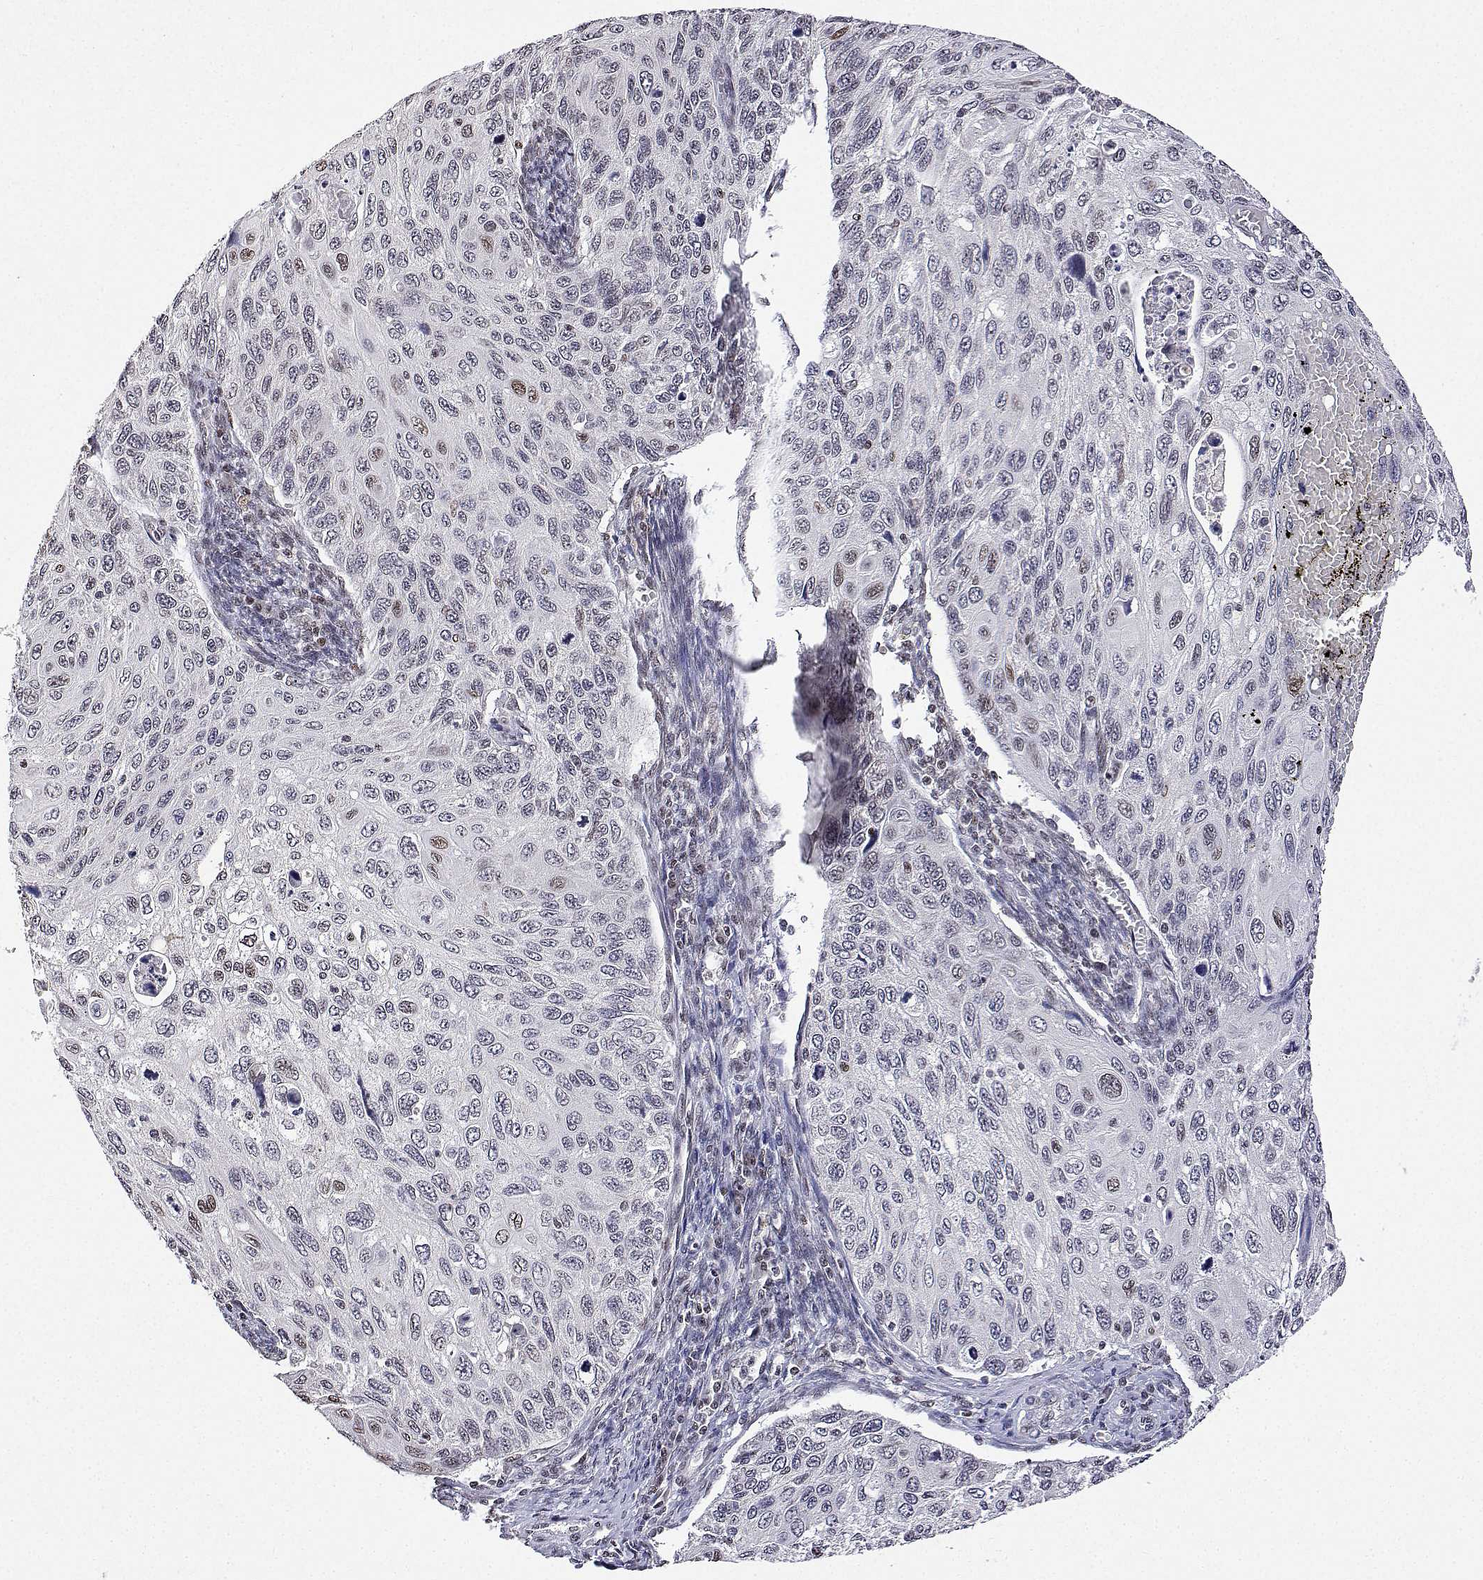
{"staining": {"intensity": "negative", "quantity": "none", "location": "none"}, "tissue": "cervical cancer", "cell_type": "Tumor cells", "image_type": "cancer", "snomed": [{"axis": "morphology", "description": "Squamous cell carcinoma, NOS"}, {"axis": "topography", "description": "Cervix"}], "caption": "Immunohistochemistry (IHC) of cervical cancer demonstrates no staining in tumor cells.", "gene": "XPC", "patient": {"sex": "female", "age": 70}}